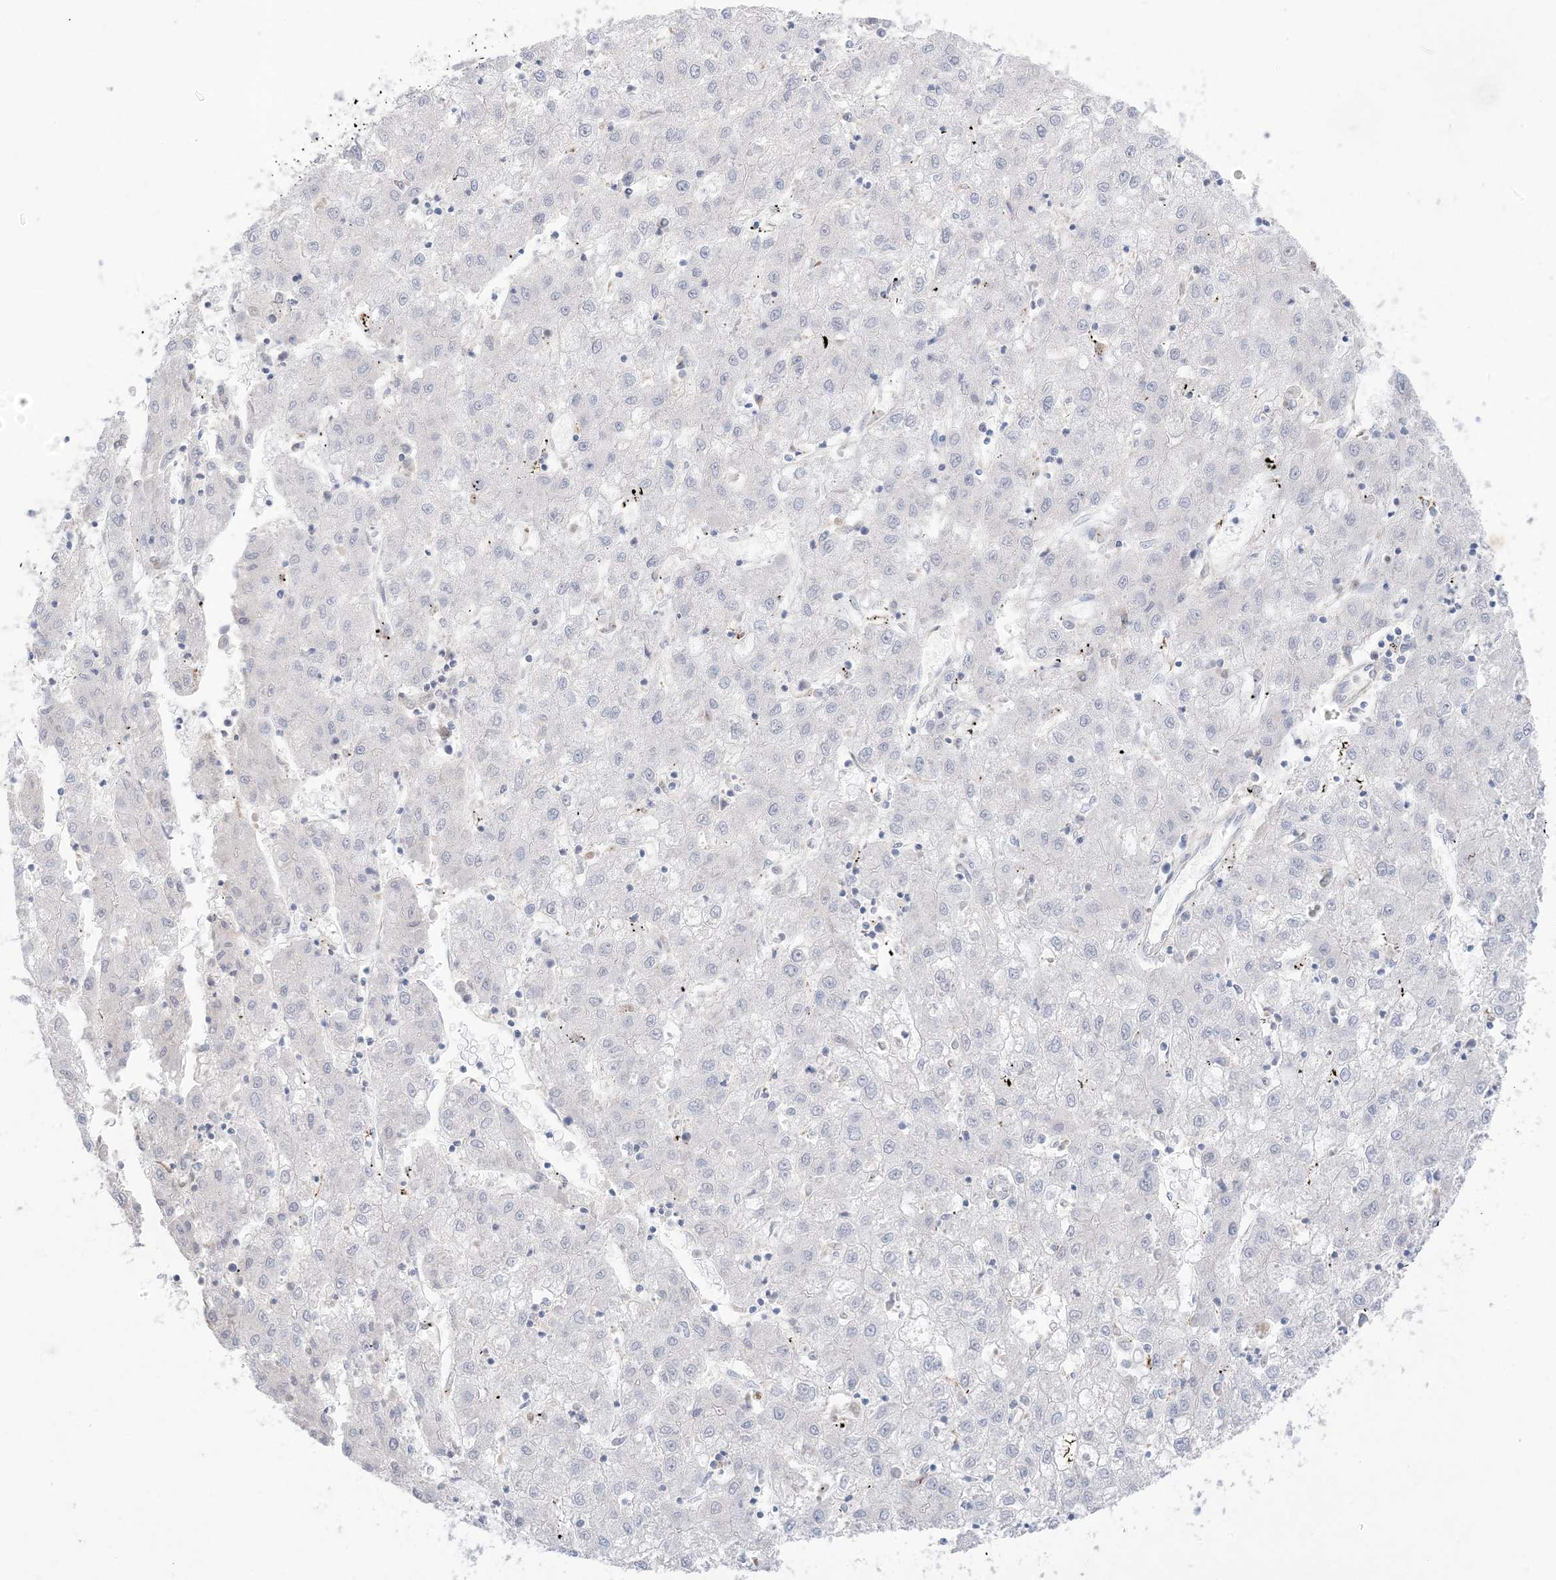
{"staining": {"intensity": "negative", "quantity": "none", "location": "none"}, "tissue": "liver cancer", "cell_type": "Tumor cells", "image_type": "cancer", "snomed": [{"axis": "morphology", "description": "Carcinoma, Hepatocellular, NOS"}, {"axis": "topography", "description": "Liver"}], "caption": "Tumor cells are negative for protein expression in human liver cancer.", "gene": "KCTD6", "patient": {"sex": "male", "age": 72}}